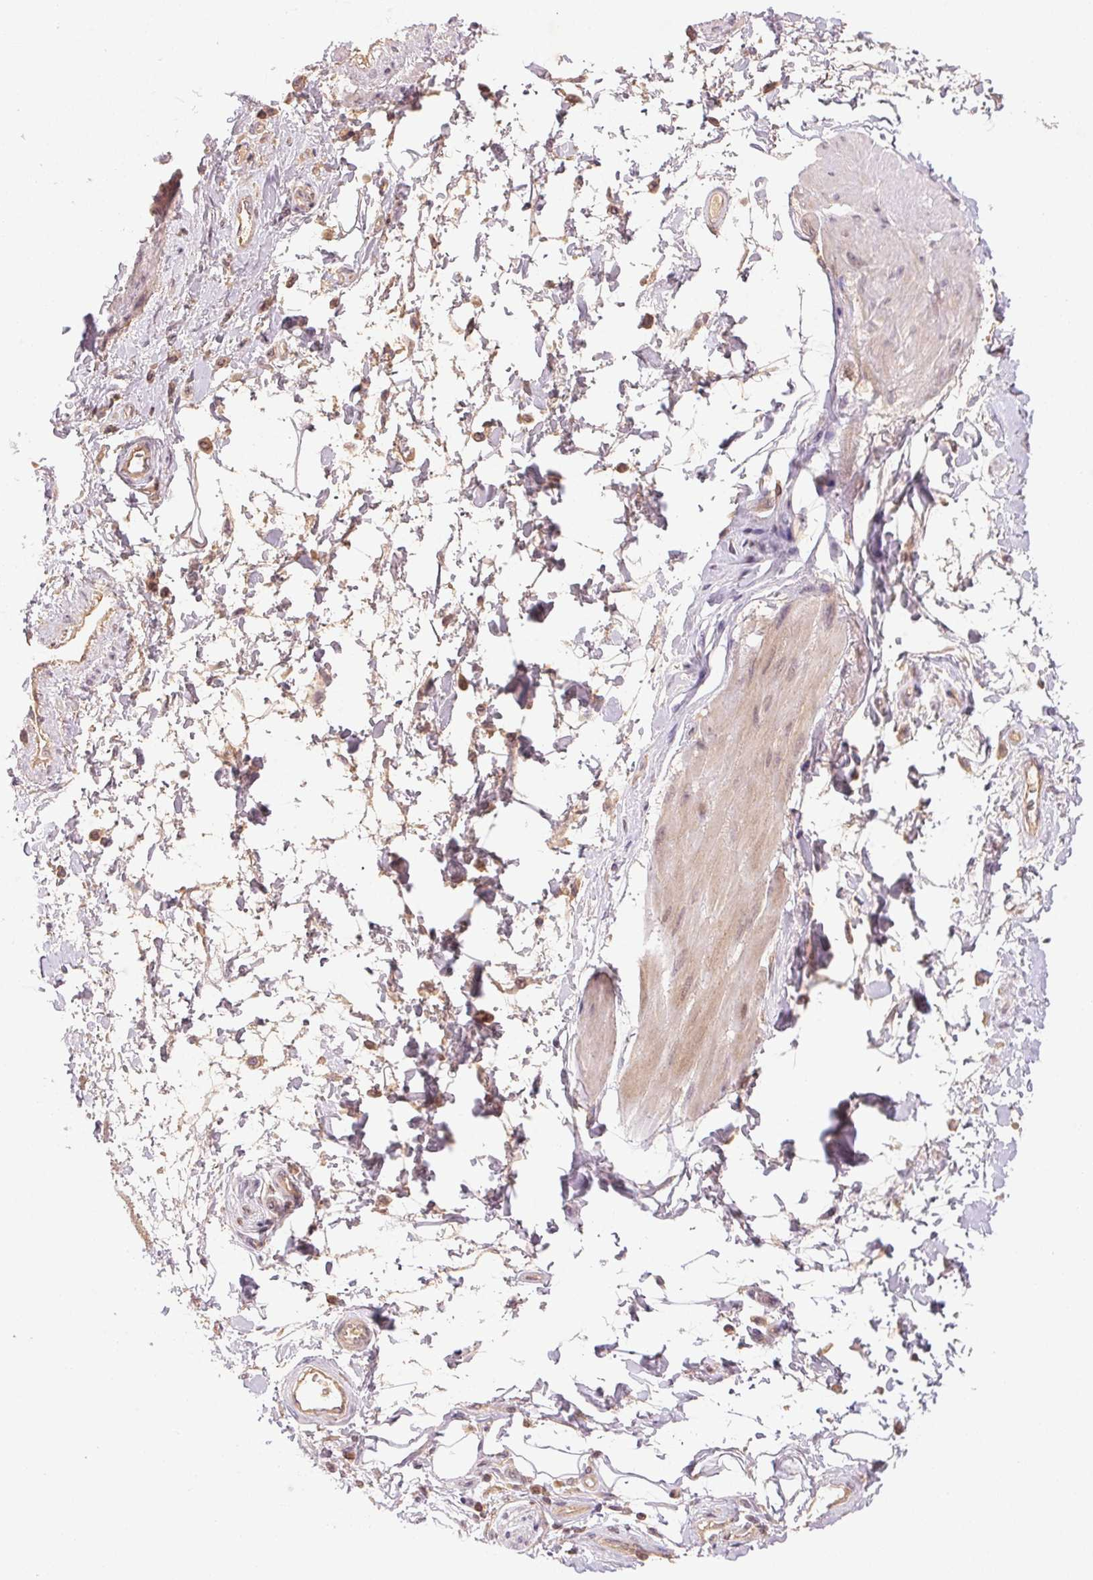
{"staining": {"intensity": "weak", "quantity": "25%-75%", "location": "cytoplasmic/membranous"}, "tissue": "adipose tissue", "cell_type": "Adipocytes", "image_type": "normal", "snomed": [{"axis": "morphology", "description": "Normal tissue, NOS"}, {"axis": "topography", "description": "Urinary bladder"}, {"axis": "topography", "description": "Peripheral nerve tissue"}], "caption": "Immunohistochemical staining of unremarkable human adipose tissue shows 25%-75% levels of weak cytoplasmic/membranous protein staining in approximately 25%-75% of adipocytes. (DAB (3,3'-diaminobenzidine) = brown stain, brightfield microscopy at high magnification).", "gene": "BNIP5", "patient": {"sex": "female", "age": 60}}